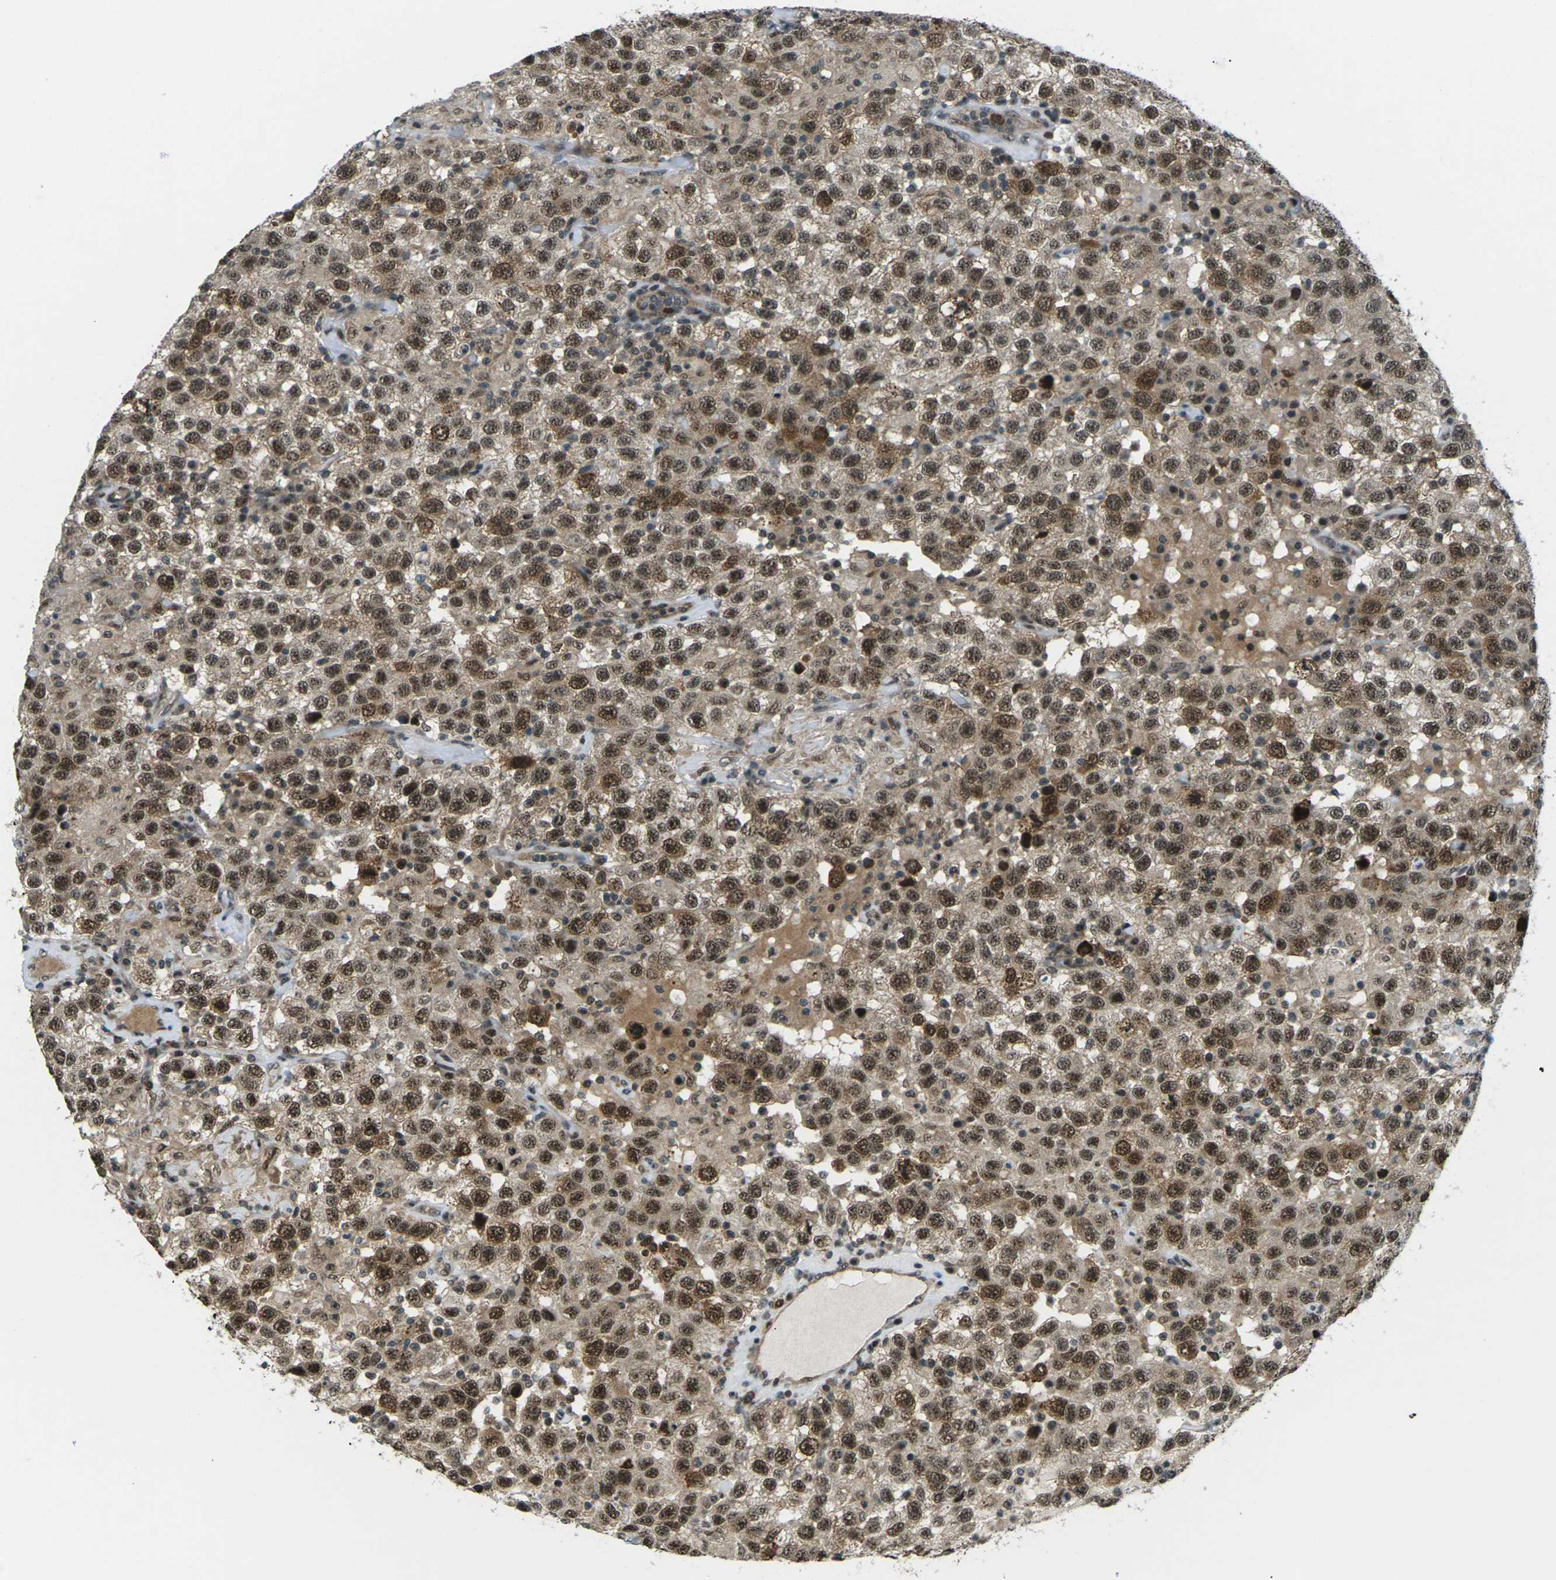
{"staining": {"intensity": "strong", "quantity": ">75%", "location": "cytoplasmic/membranous,nuclear"}, "tissue": "testis cancer", "cell_type": "Tumor cells", "image_type": "cancer", "snomed": [{"axis": "morphology", "description": "Seminoma, NOS"}, {"axis": "topography", "description": "Testis"}], "caption": "Immunohistochemistry (IHC) staining of seminoma (testis), which demonstrates high levels of strong cytoplasmic/membranous and nuclear expression in about >75% of tumor cells indicating strong cytoplasmic/membranous and nuclear protein expression. The staining was performed using DAB (brown) for protein detection and nuclei were counterstained in hematoxylin (blue).", "gene": "UBE2S", "patient": {"sex": "male", "age": 41}}